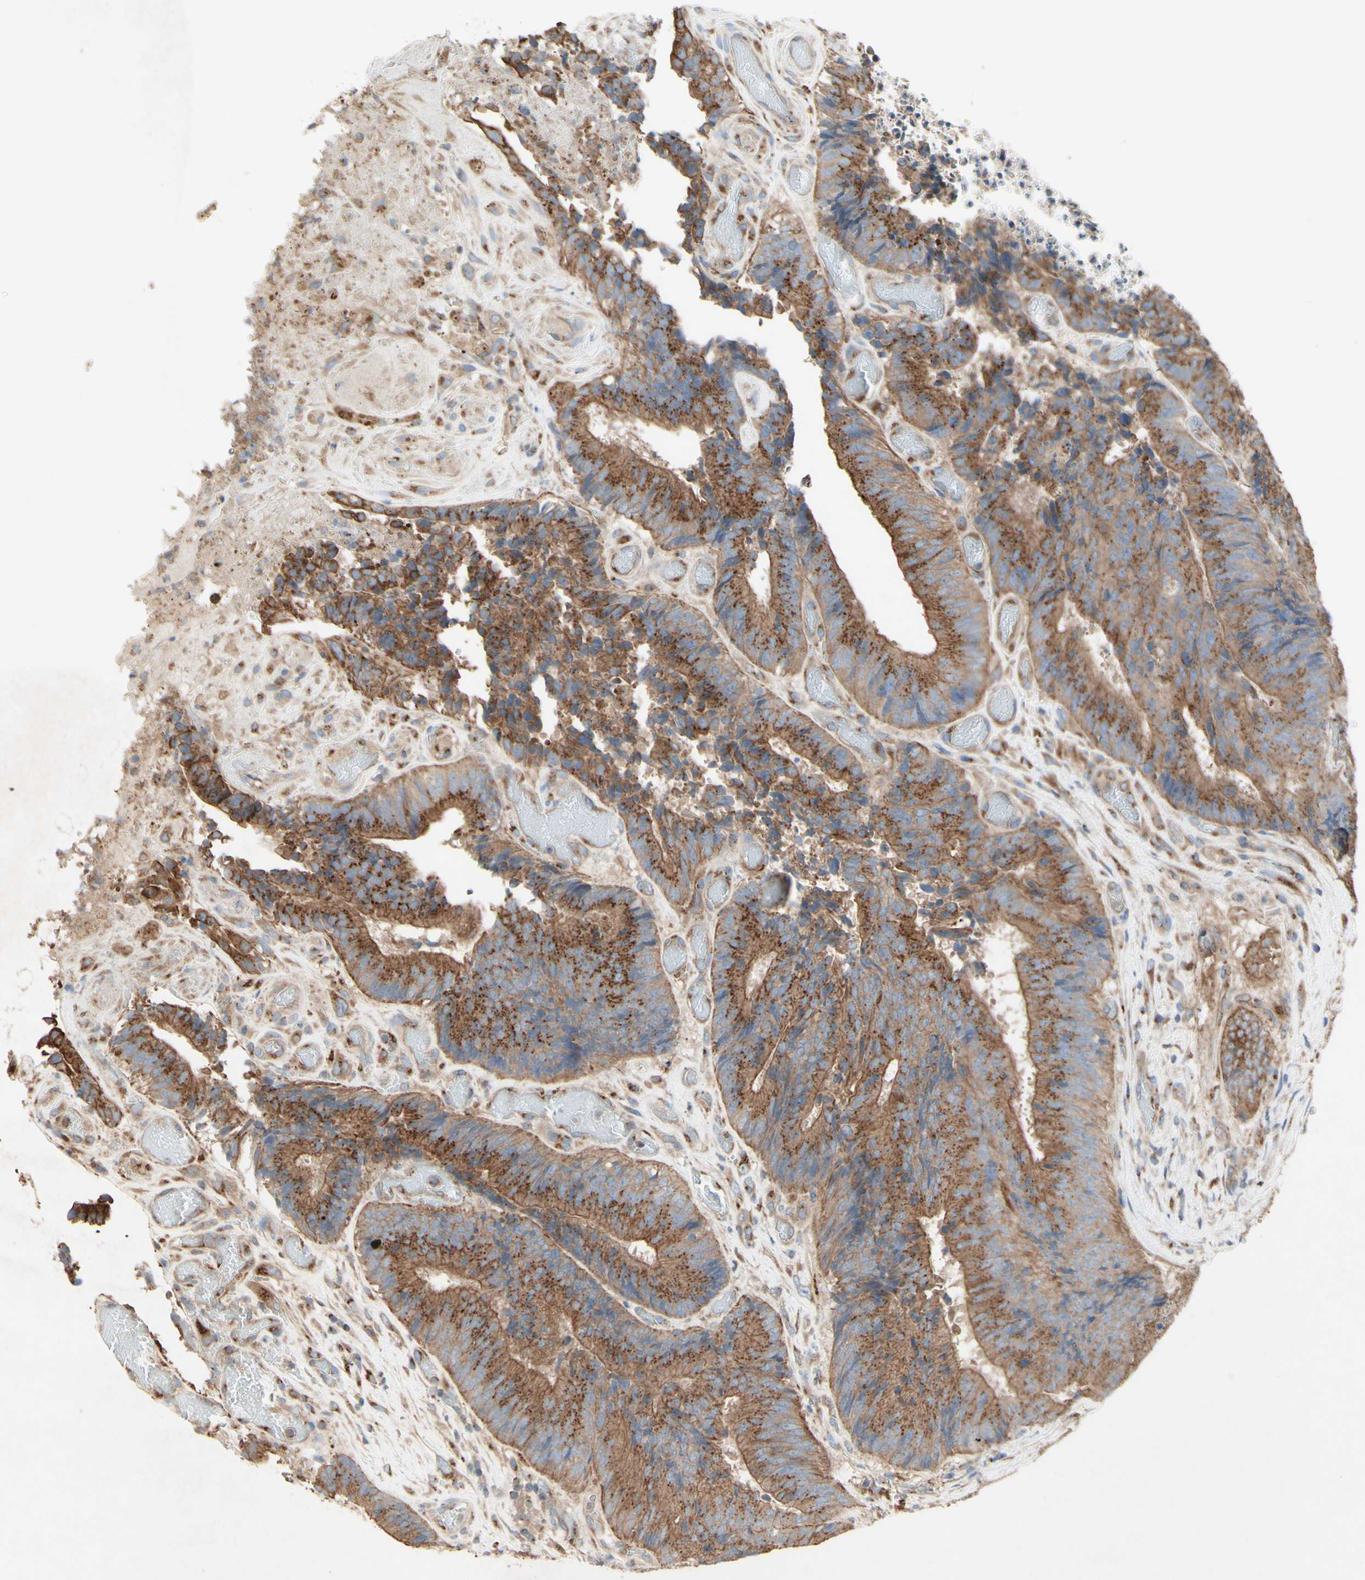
{"staining": {"intensity": "moderate", "quantity": ">75%", "location": "cytoplasmic/membranous"}, "tissue": "colorectal cancer", "cell_type": "Tumor cells", "image_type": "cancer", "snomed": [{"axis": "morphology", "description": "Adenocarcinoma, NOS"}, {"axis": "topography", "description": "Rectum"}], "caption": "This micrograph exhibits immunohistochemistry staining of human colorectal adenocarcinoma, with medium moderate cytoplasmic/membranous expression in about >75% of tumor cells.", "gene": "MTM1", "patient": {"sex": "male", "age": 72}}